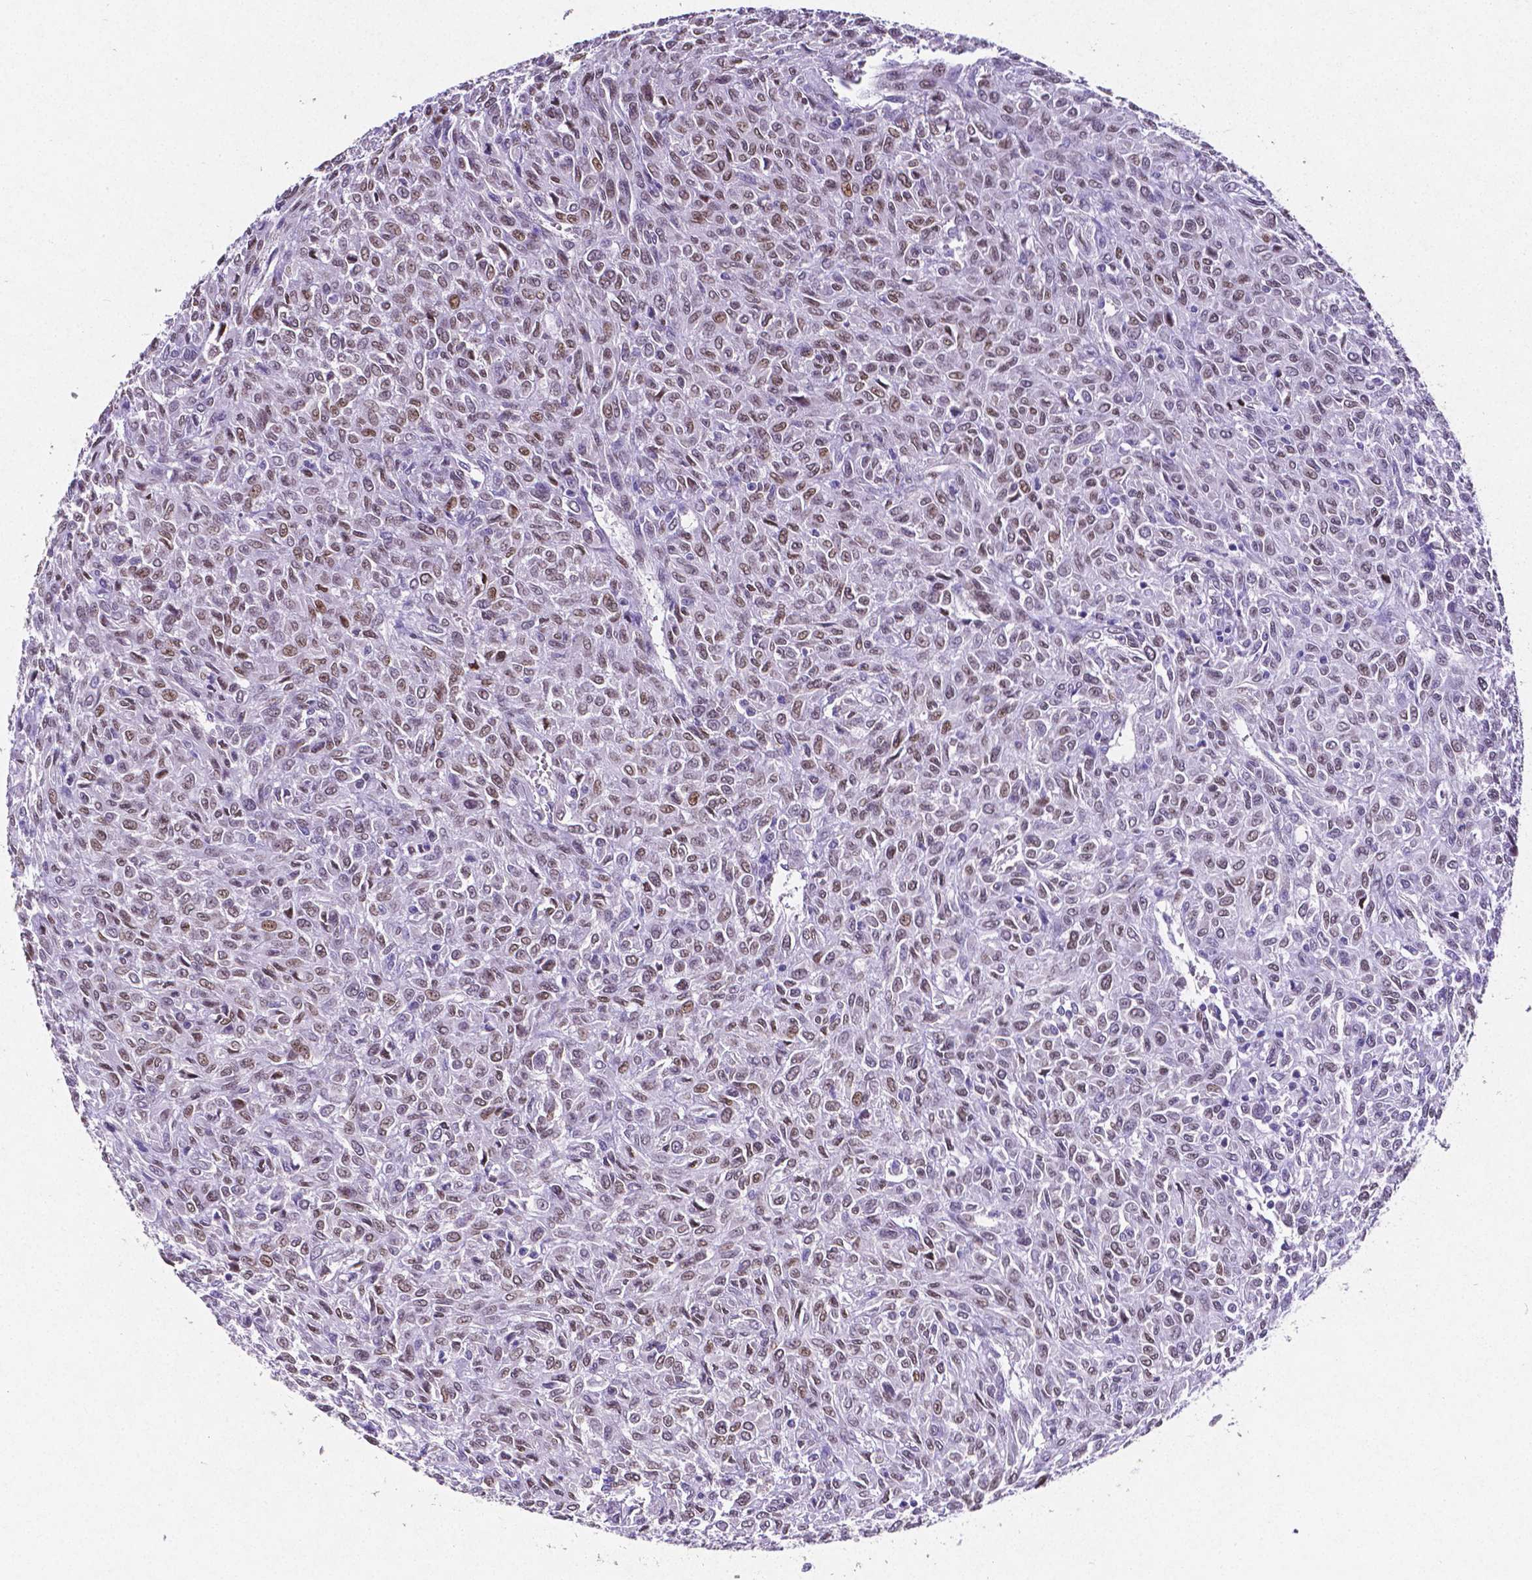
{"staining": {"intensity": "weak", "quantity": "25%-75%", "location": "nuclear"}, "tissue": "renal cancer", "cell_type": "Tumor cells", "image_type": "cancer", "snomed": [{"axis": "morphology", "description": "Adenocarcinoma, NOS"}, {"axis": "topography", "description": "Kidney"}], "caption": "Immunohistochemical staining of renal cancer (adenocarcinoma) demonstrates low levels of weak nuclear positivity in about 25%-75% of tumor cells.", "gene": "SATB2", "patient": {"sex": "male", "age": 58}}